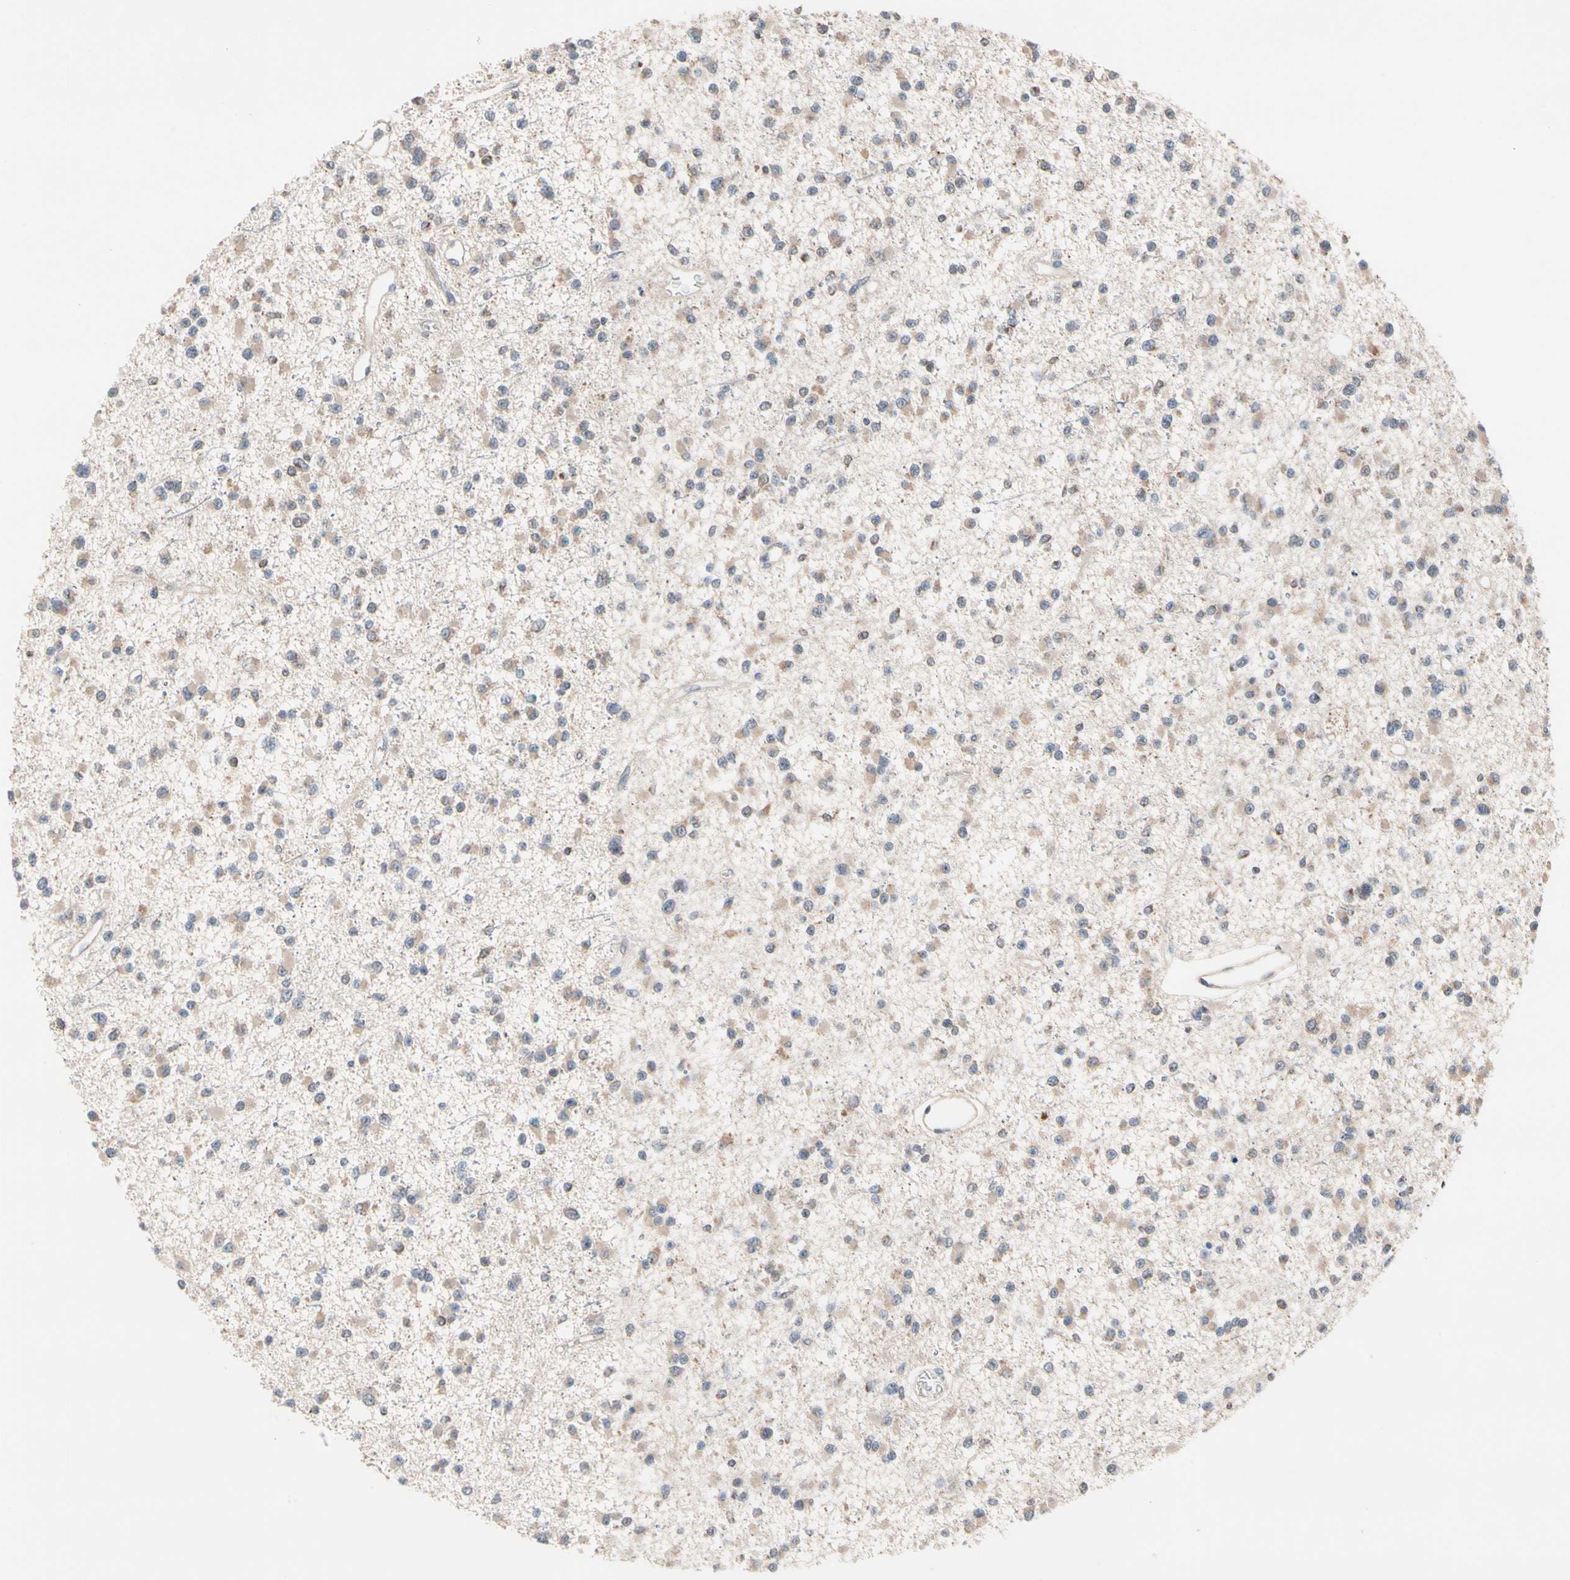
{"staining": {"intensity": "weak", "quantity": "25%-75%", "location": "cytoplasmic/membranous"}, "tissue": "glioma", "cell_type": "Tumor cells", "image_type": "cancer", "snomed": [{"axis": "morphology", "description": "Glioma, malignant, Low grade"}, {"axis": "topography", "description": "Brain"}], "caption": "Glioma stained with a brown dye demonstrates weak cytoplasmic/membranous positive positivity in about 25%-75% of tumor cells.", "gene": "MTHFS", "patient": {"sex": "female", "age": 22}}